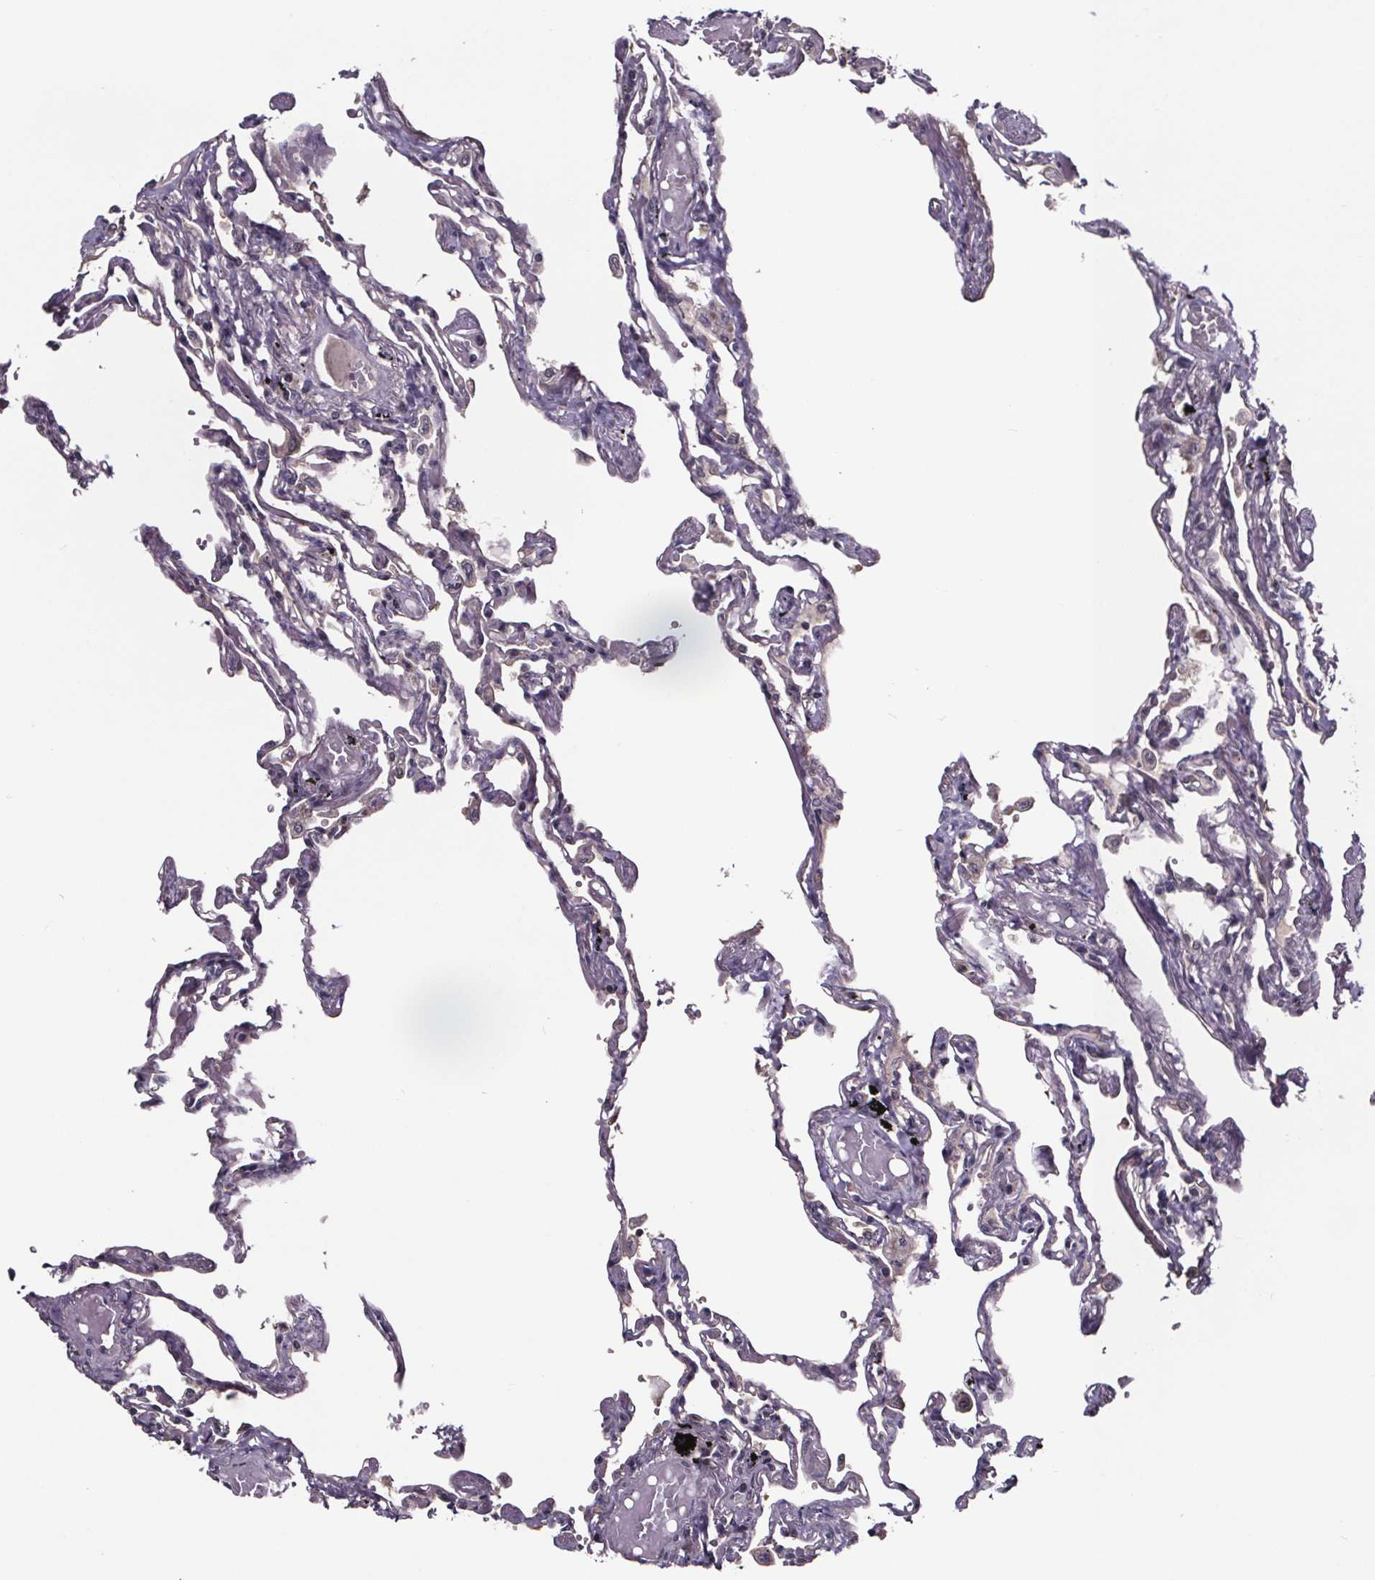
{"staining": {"intensity": "negative", "quantity": "none", "location": "none"}, "tissue": "lung", "cell_type": "Alveolar cells", "image_type": "normal", "snomed": [{"axis": "morphology", "description": "Normal tissue, NOS"}, {"axis": "morphology", "description": "Adenocarcinoma, NOS"}, {"axis": "topography", "description": "Cartilage tissue"}, {"axis": "topography", "description": "Lung"}], "caption": "High magnification brightfield microscopy of benign lung stained with DAB (3,3'-diaminobenzidine) (brown) and counterstained with hematoxylin (blue): alveolar cells show no significant staining.", "gene": "SMIM1", "patient": {"sex": "female", "age": 67}}